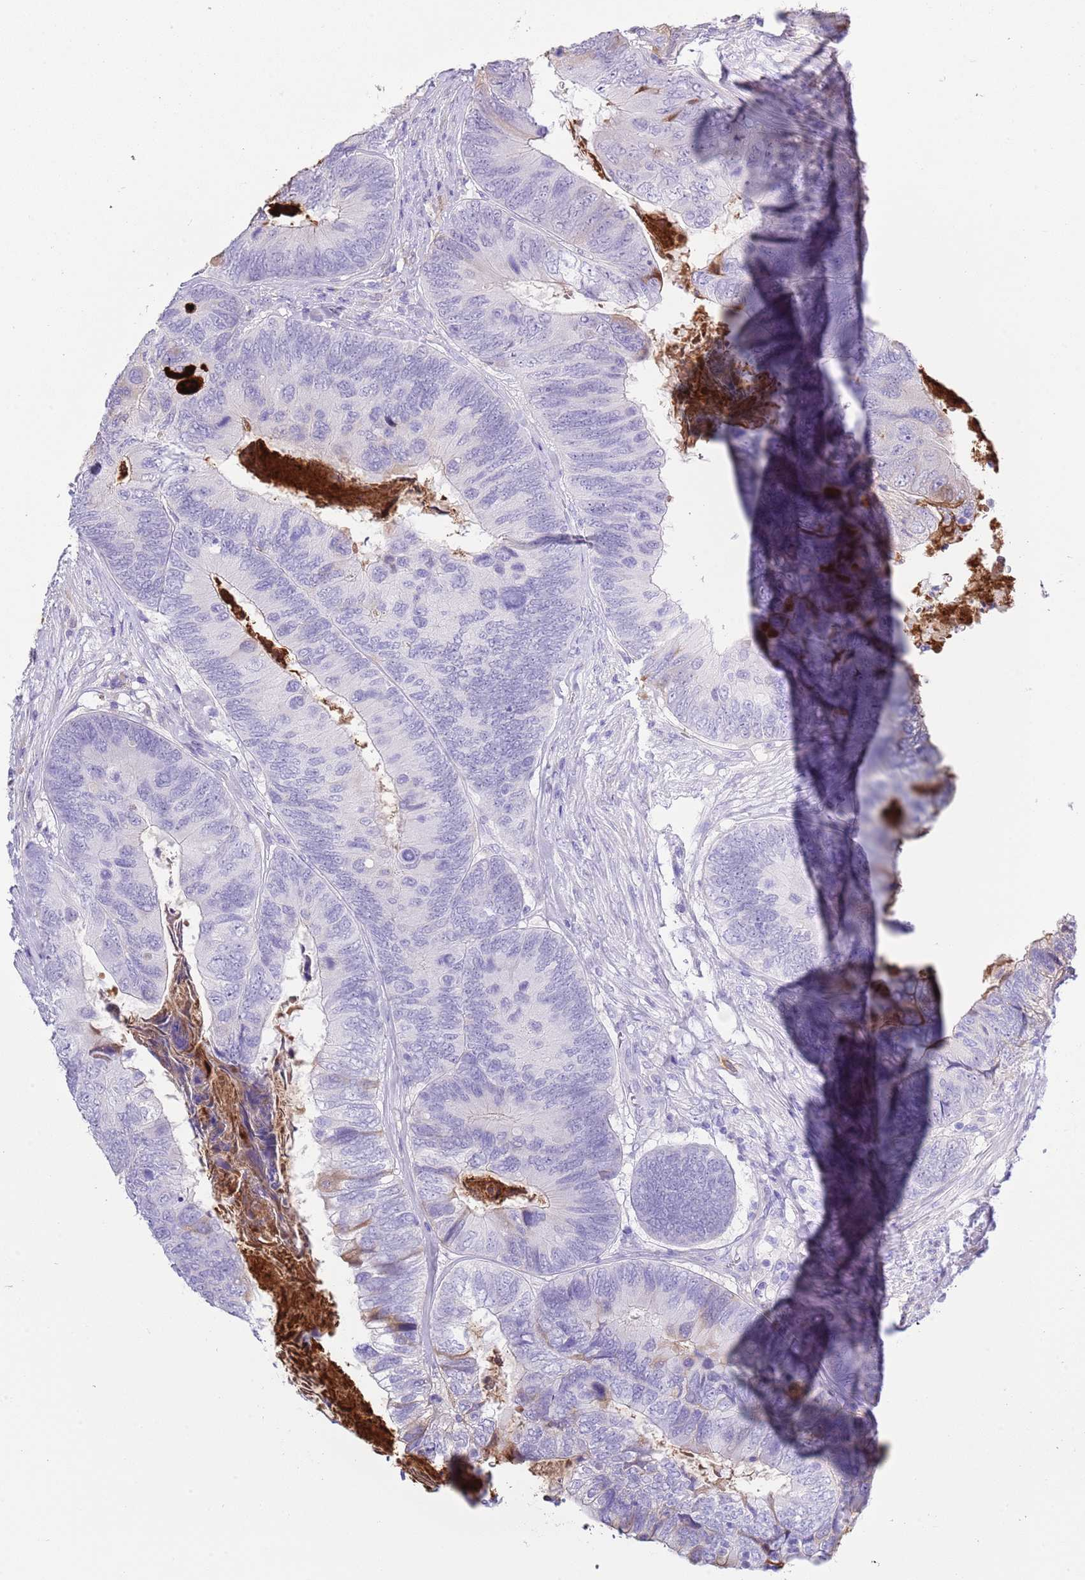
{"staining": {"intensity": "negative", "quantity": "none", "location": "none"}, "tissue": "colorectal cancer", "cell_type": "Tumor cells", "image_type": "cancer", "snomed": [{"axis": "morphology", "description": "Adenocarcinoma, NOS"}, {"axis": "topography", "description": "Colon"}], "caption": "DAB immunohistochemical staining of adenocarcinoma (colorectal) reveals no significant expression in tumor cells.", "gene": "ABHD17C", "patient": {"sex": "female", "age": 67}}